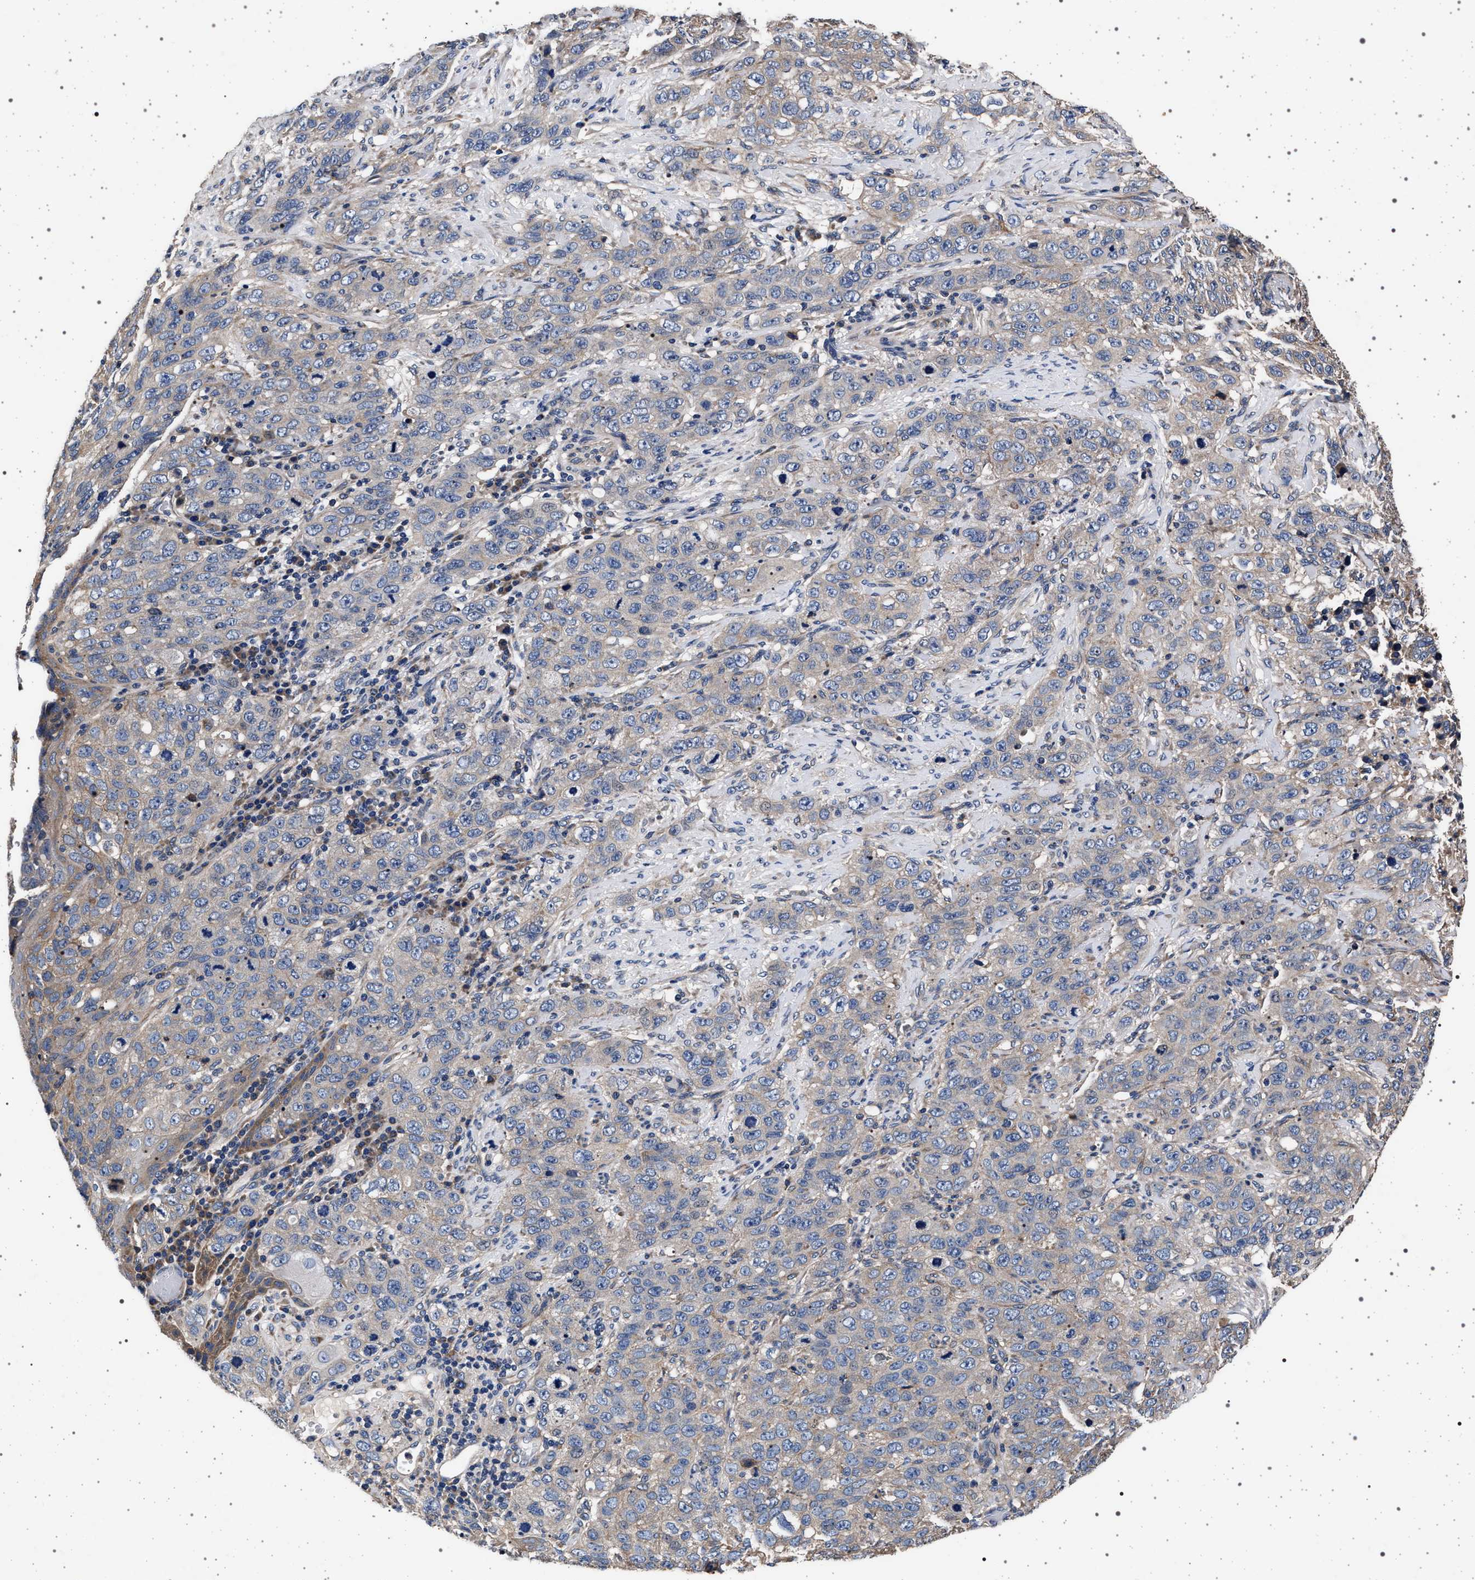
{"staining": {"intensity": "negative", "quantity": "none", "location": "none"}, "tissue": "stomach cancer", "cell_type": "Tumor cells", "image_type": "cancer", "snomed": [{"axis": "morphology", "description": "Adenocarcinoma, NOS"}, {"axis": "topography", "description": "Stomach"}], "caption": "Image shows no protein staining in tumor cells of adenocarcinoma (stomach) tissue.", "gene": "MAP3K2", "patient": {"sex": "male", "age": 48}}